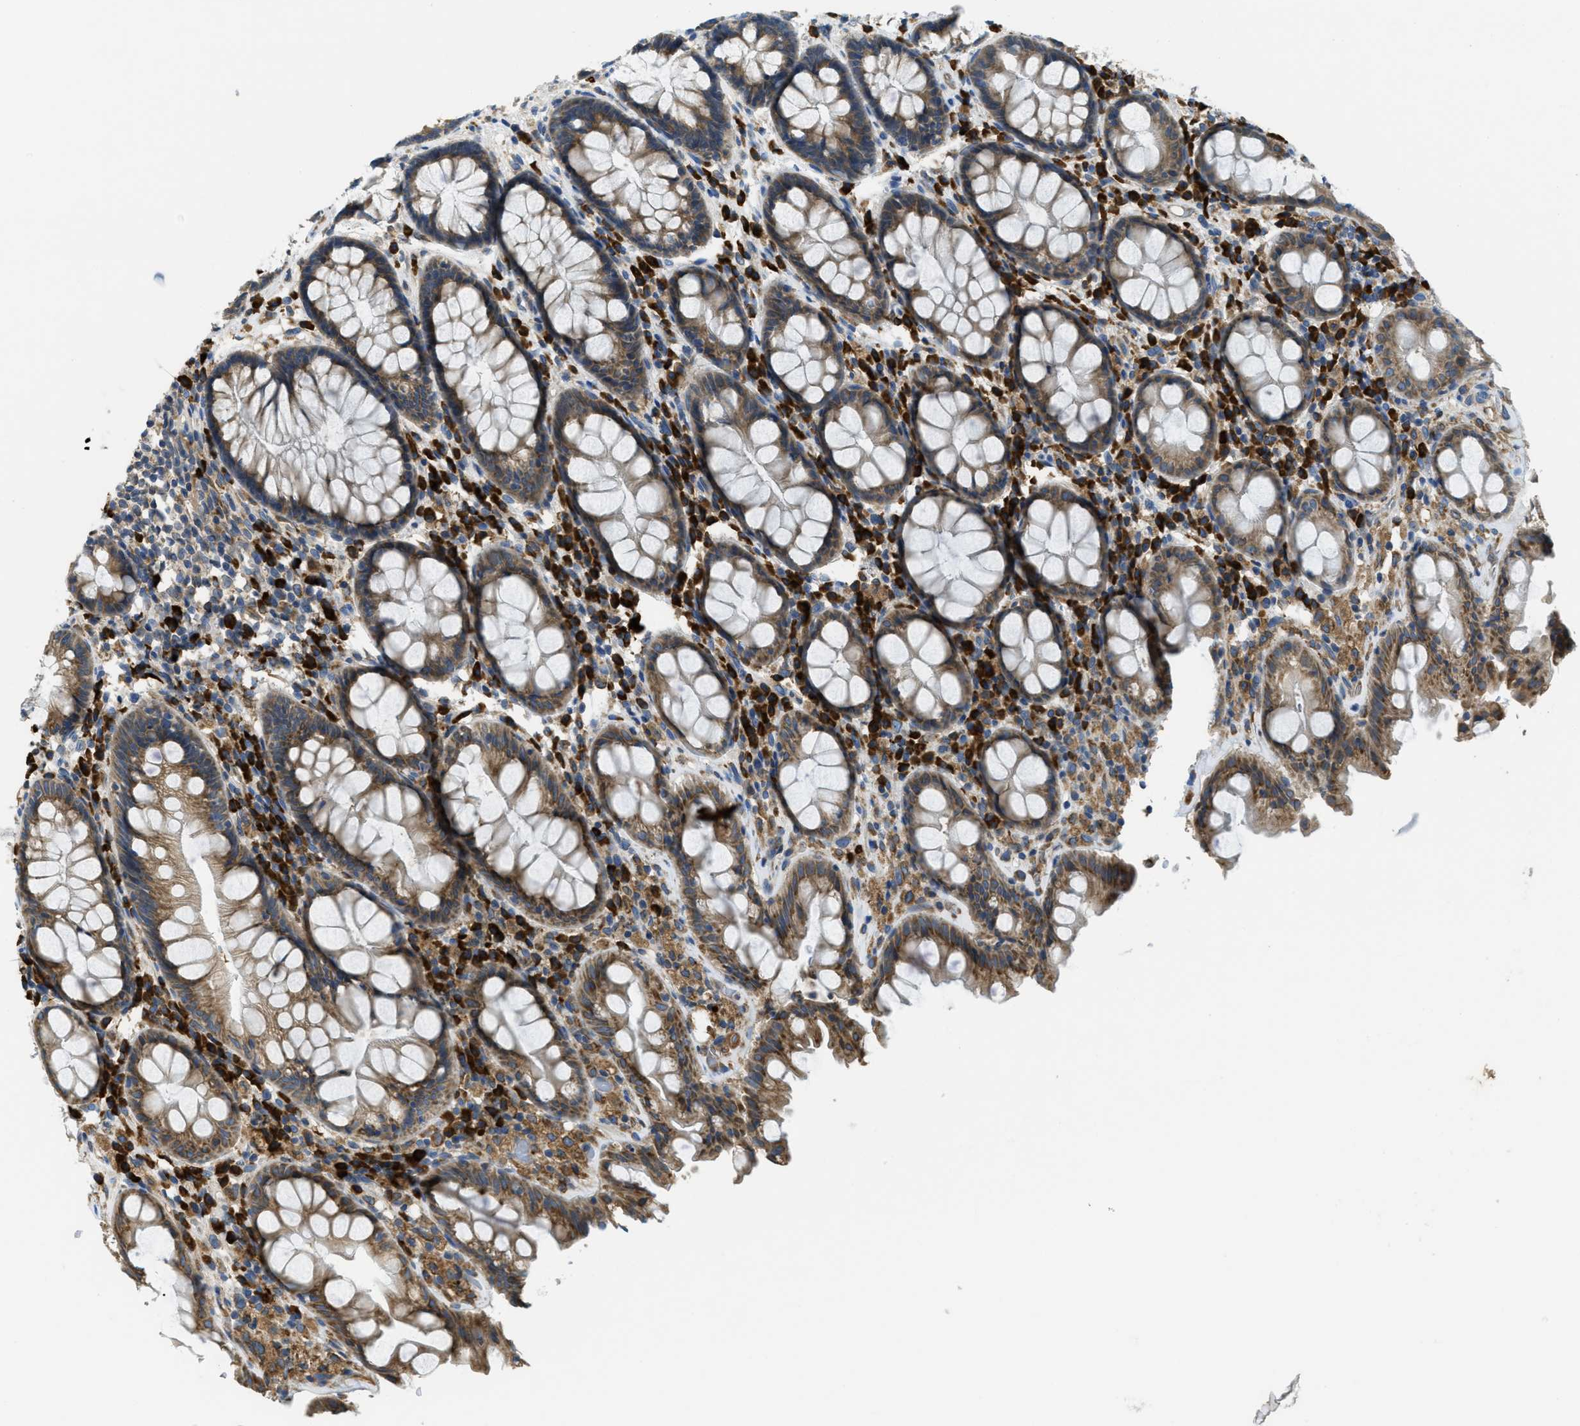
{"staining": {"intensity": "weak", "quantity": ">75%", "location": "cytoplasmic/membranous"}, "tissue": "rectum", "cell_type": "Glandular cells", "image_type": "normal", "snomed": [{"axis": "morphology", "description": "Normal tissue, NOS"}, {"axis": "topography", "description": "Rectum"}], "caption": "The micrograph displays immunohistochemical staining of unremarkable rectum. There is weak cytoplasmic/membranous positivity is present in approximately >75% of glandular cells.", "gene": "SSR1", "patient": {"sex": "male", "age": 64}}